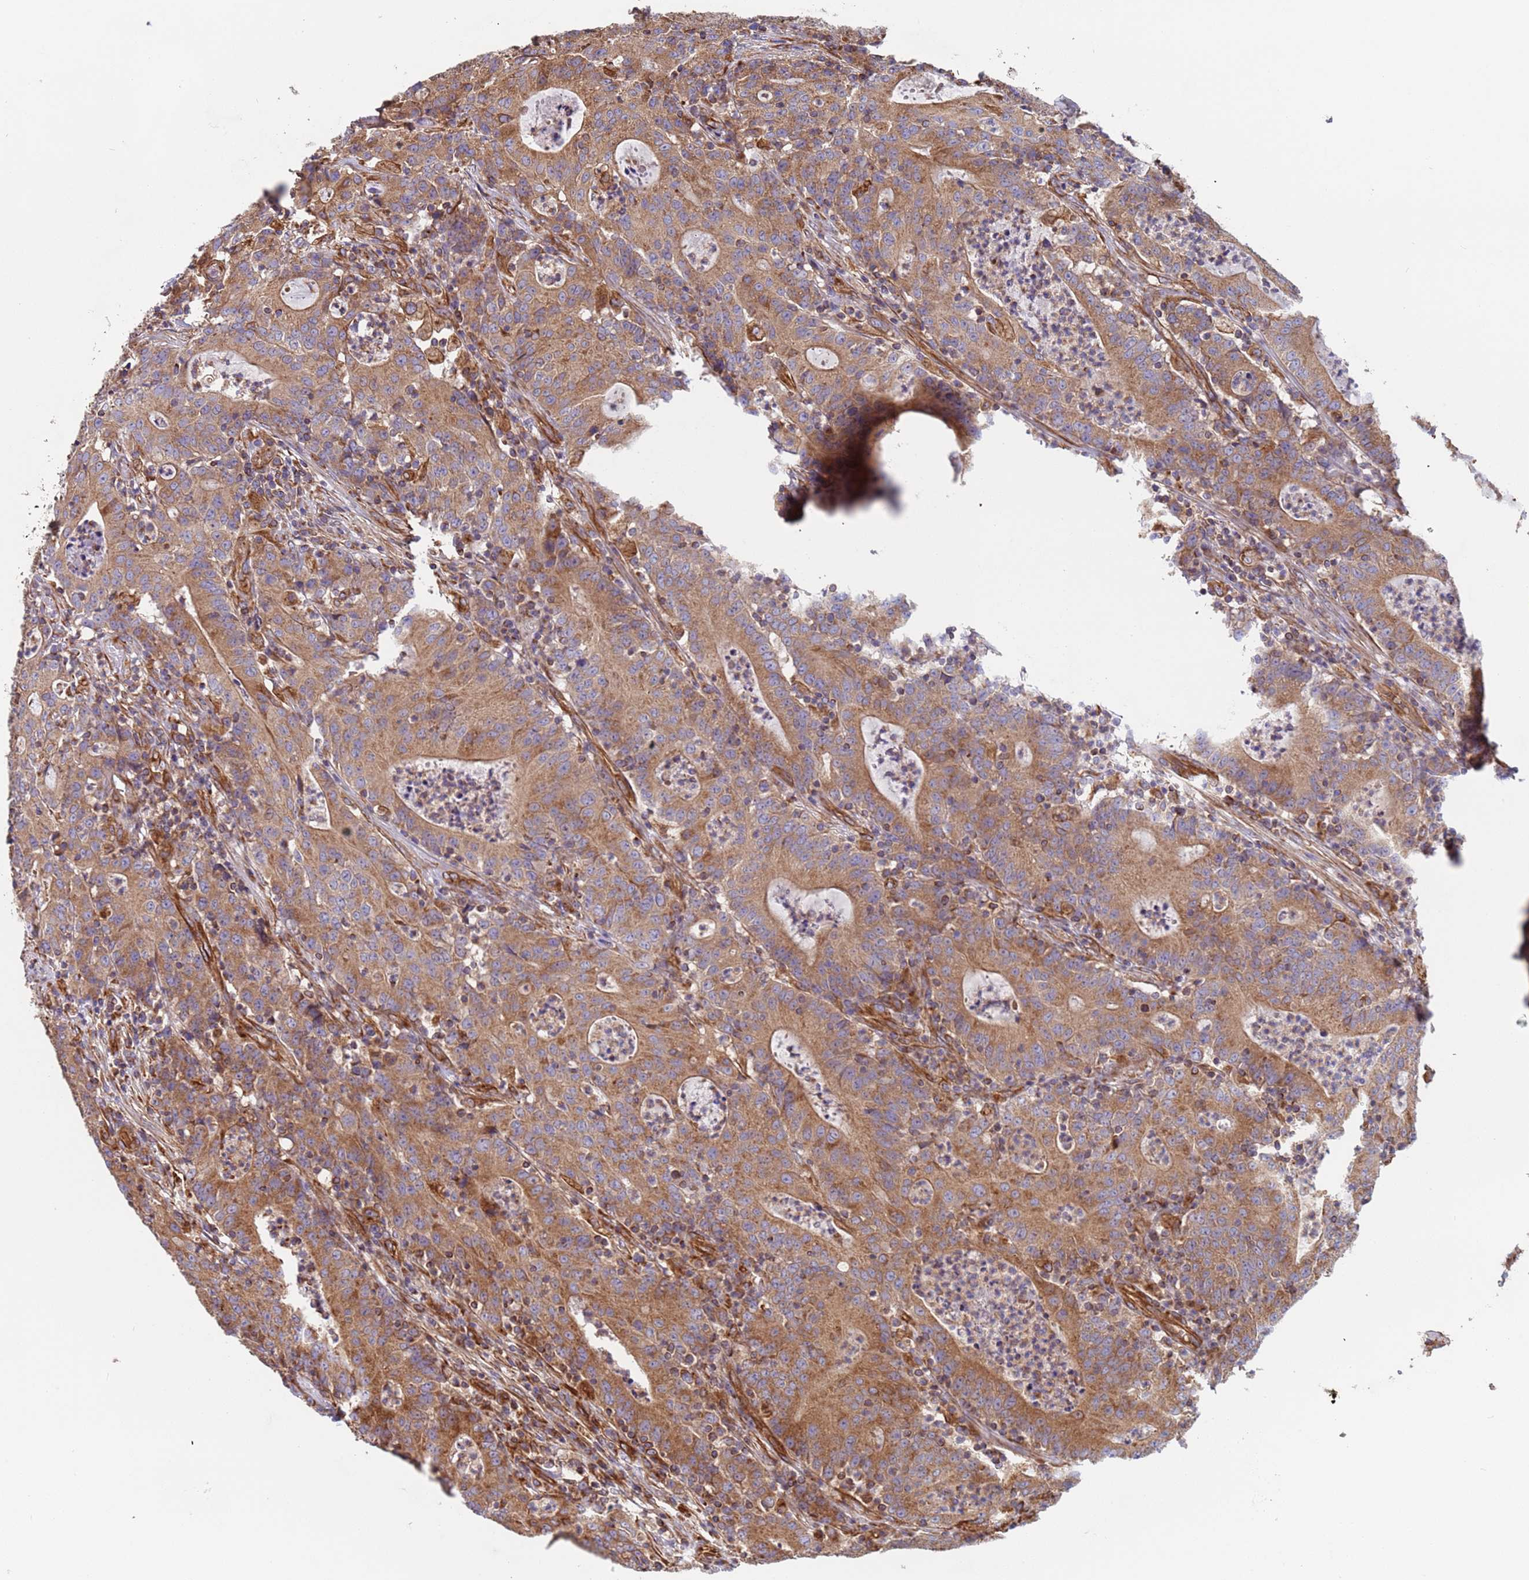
{"staining": {"intensity": "moderate", "quantity": ">75%", "location": "cytoplasmic/membranous"}, "tissue": "colorectal cancer", "cell_type": "Tumor cells", "image_type": "cancer", "snomed": [{"axis": "morphology", "description": "Adenocarcinoma, NOS"}, {"axis": "topography", "description": "Colon"}], "caption": "Colorectal adenocarcinoma was stained to show a protein in brown. There is medium levels of moderate cytoplasmic/membranous positivity in approximately >75% of tumor cells. (Stains: DAB in brown, nuclei in blue, Microscopy: brightfield microscopy at high magnification).", "gene": "NUDT12", "patient": {"sex": "male", "age": 83}}